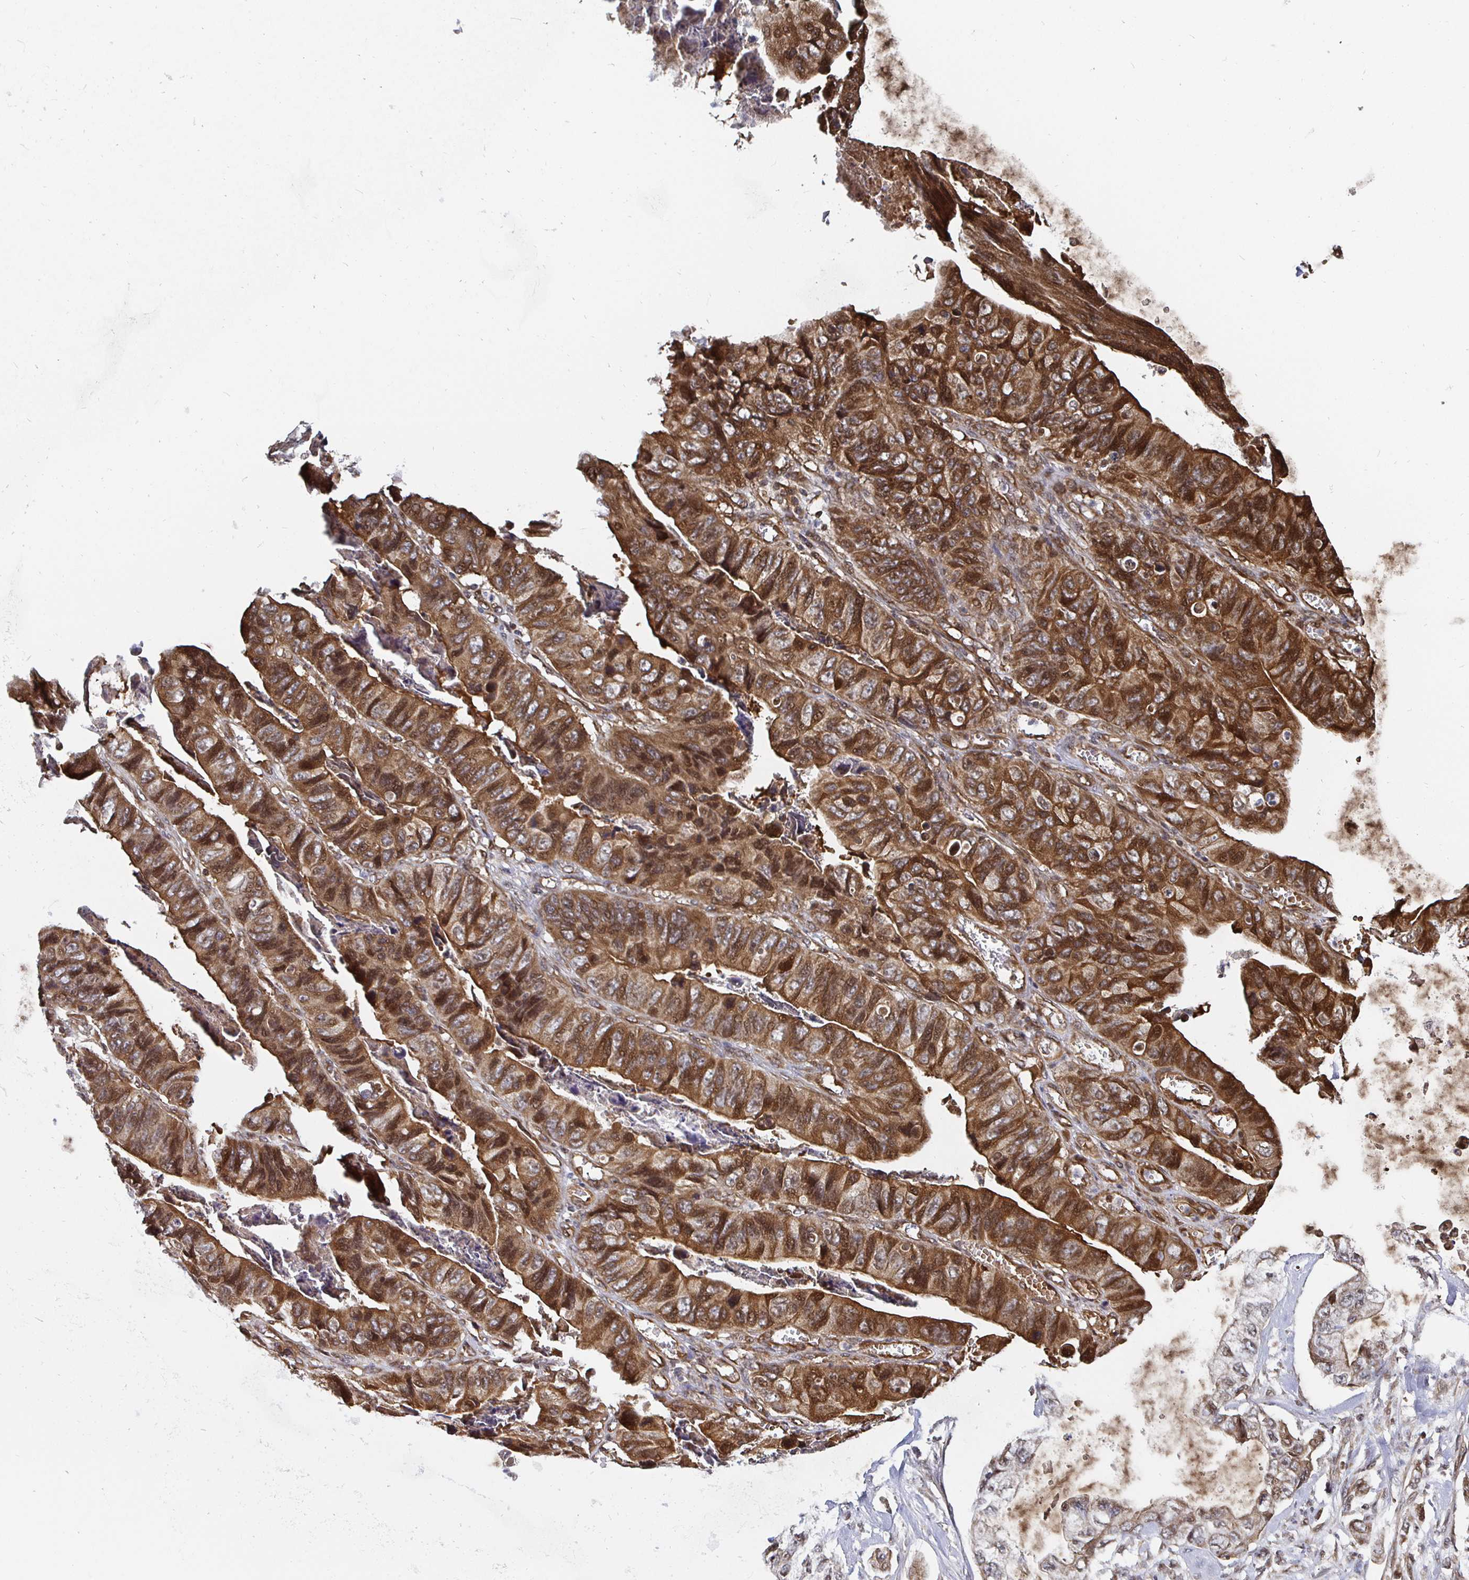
{"staining": {"intensity": "moderate", "quantity": "25%-75%", "location": "cytoplasmic/membranous"}, "tissue": "stomach cancer", "cell_type": "Tumor cells", "image_type": "cancer", "snomed": [{"axis": "morphology", "description": "Adenocarcinoma, NOS"}, {"axis": "topography", "description": "Pancreas"}, {"axis": "topography", "description": "Stomach, upper"}, {"axis": "topography", "description": "Stomach"}], "caption": "A micrograph showing moderate cytoplasmic/membranous expression in approximately 25%-75% of tumor cells in stomach adenocarcinoma, as visualized by brown immunohistochemical staining.", "gene": "TBKBP1", "patient": {"sex": "male", "age": 77}}